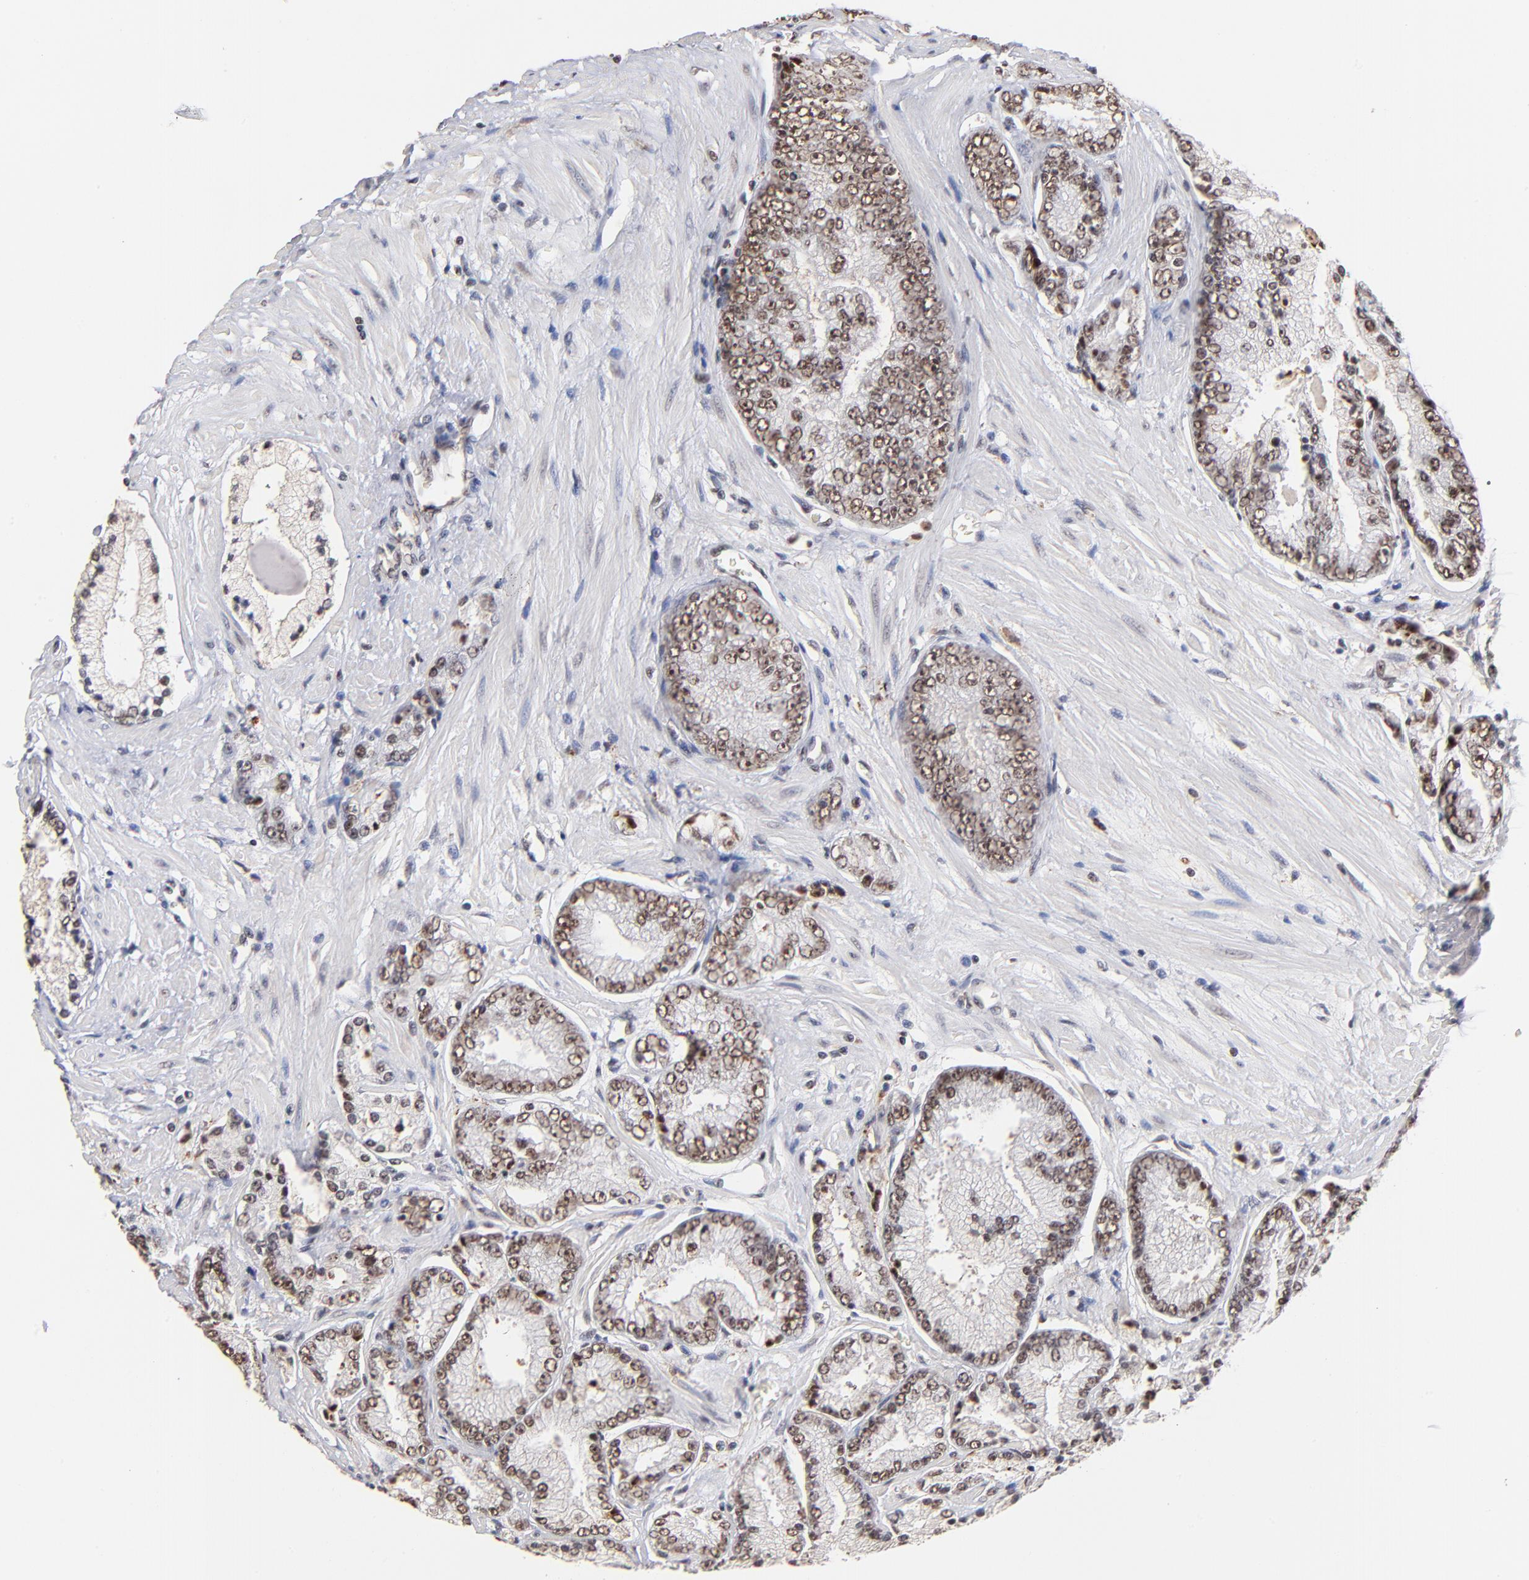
{"staining": {"intensity": "moderate", "quantity": ">75%", "location": "cytoplasmic/membranous,nuclear"}, "tissue": "prostate cancer", "cell_type": "Tumor cells", "image_type": "cancer", "snomed": [{"axis": "morphology", "description": "Adenocarcinoma, High grade"}, {"axis": "topography", "description": "Prostate"}], "caption": "DAB (3,3'-diaminobenzidine) immunohistochemical staining of prostate cancer (adenocarcinoma (high-grade)) exhibits moderate cytoplasmic/membranous and nuclear protein positivity in about >75% of tumor cells. Using DAB (3,3'-diaminobenzidine) (brown) and hematoxylin (blue) stains, captured at high magnification using brightfield microscopy.", "gene": "ZNF146", "patient": {"sex": "male", "age": 71}}